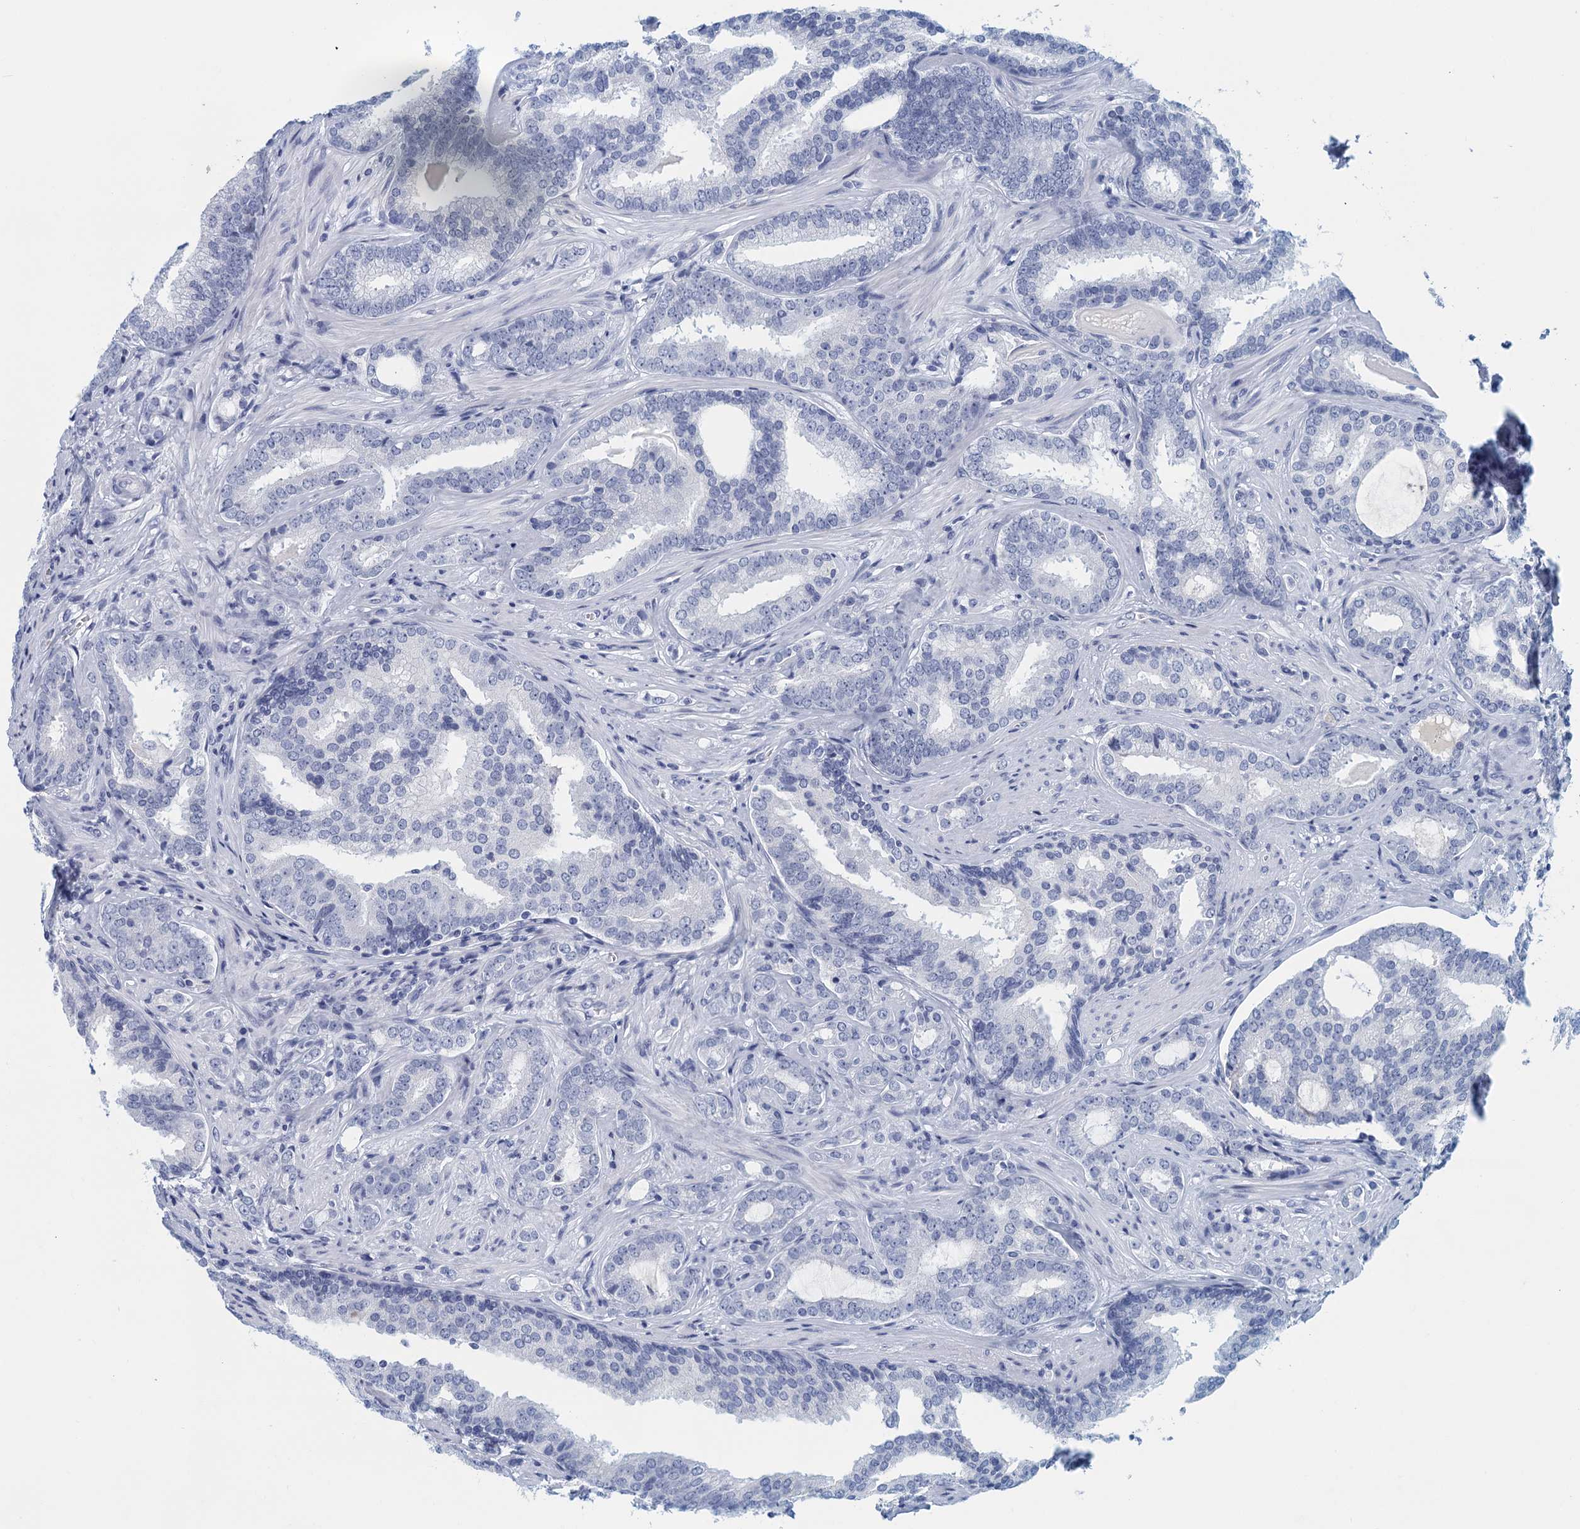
{"staining": {"intensity": "negative", "quantity": "none", "location": "none"}, "tissue": "prostate cancer", "cell_type": "Tumor cells", "image_type": "cancer", "snomed": [{"axis": "morphology", "description": "Adenocarcinoma, High grade"}, {"axis": "topography", "description": "Prostate"}], "caption": "Immunohistochemical staining of human prostate cancer displays no significant positivity in tumor cells. The staining is performed using DAB brown chromogen with nuclei counter-stained in using hematoxylin.", "gene": "CYP51A1", "patient": {"sex": "male", "age": 63}}